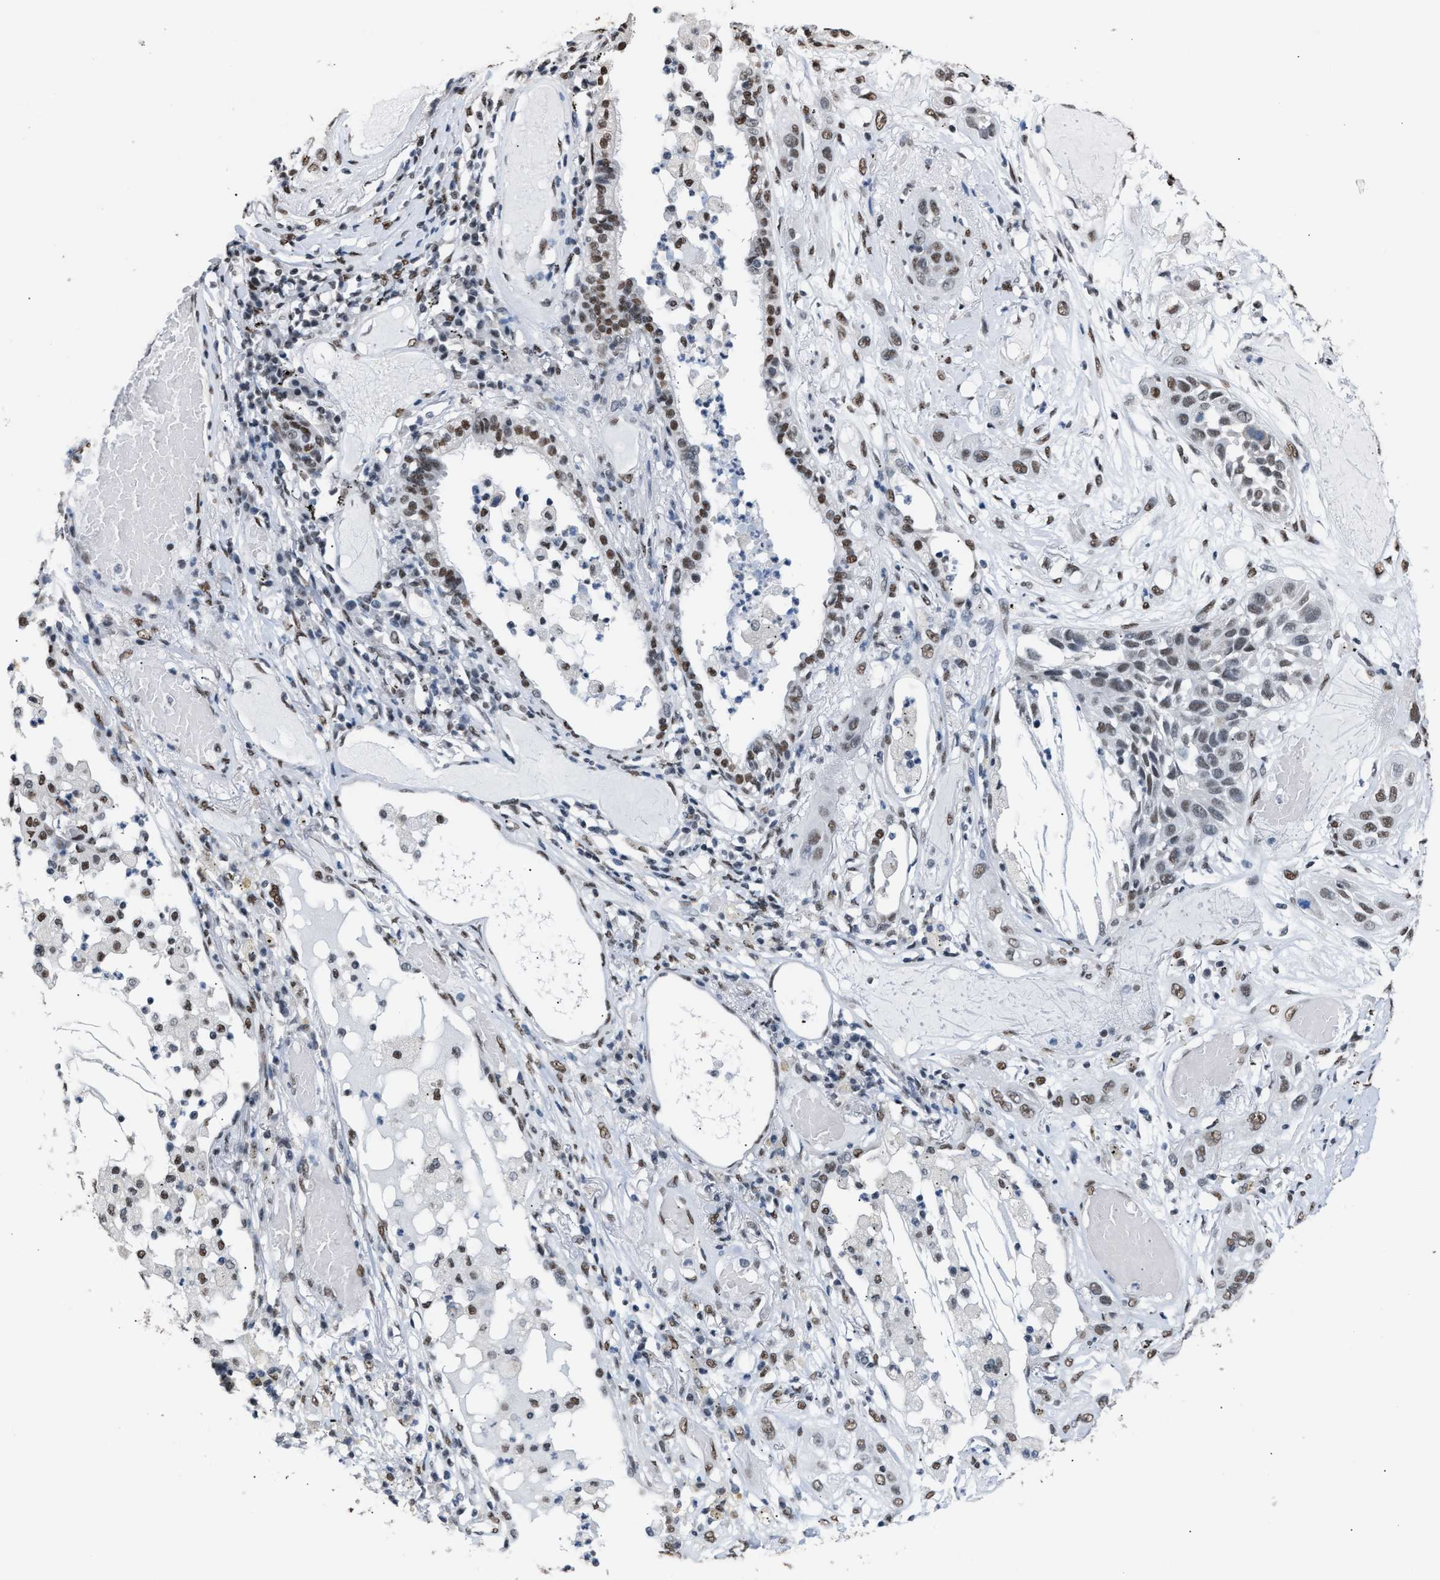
{"staining": {"intensity": "moderate", "quantity": ">75%", "location": "nuclear"}, "tissue": "lung cancer", "cell_type": "Tumor cells", "image_type": "cancer", "snomed": [{"axis": "morphology", "description": "Squamous cell carcinoma, NOS"}, {"axis": "topography", "description": "Lung"}], "caption": "Moderate nuclear protein positivity is present in approximately >75% of tumor cells in squamous cell carcinoma (lung).", "gene": "CCAR2", "patient": {"sex": "male", "age": 71}}